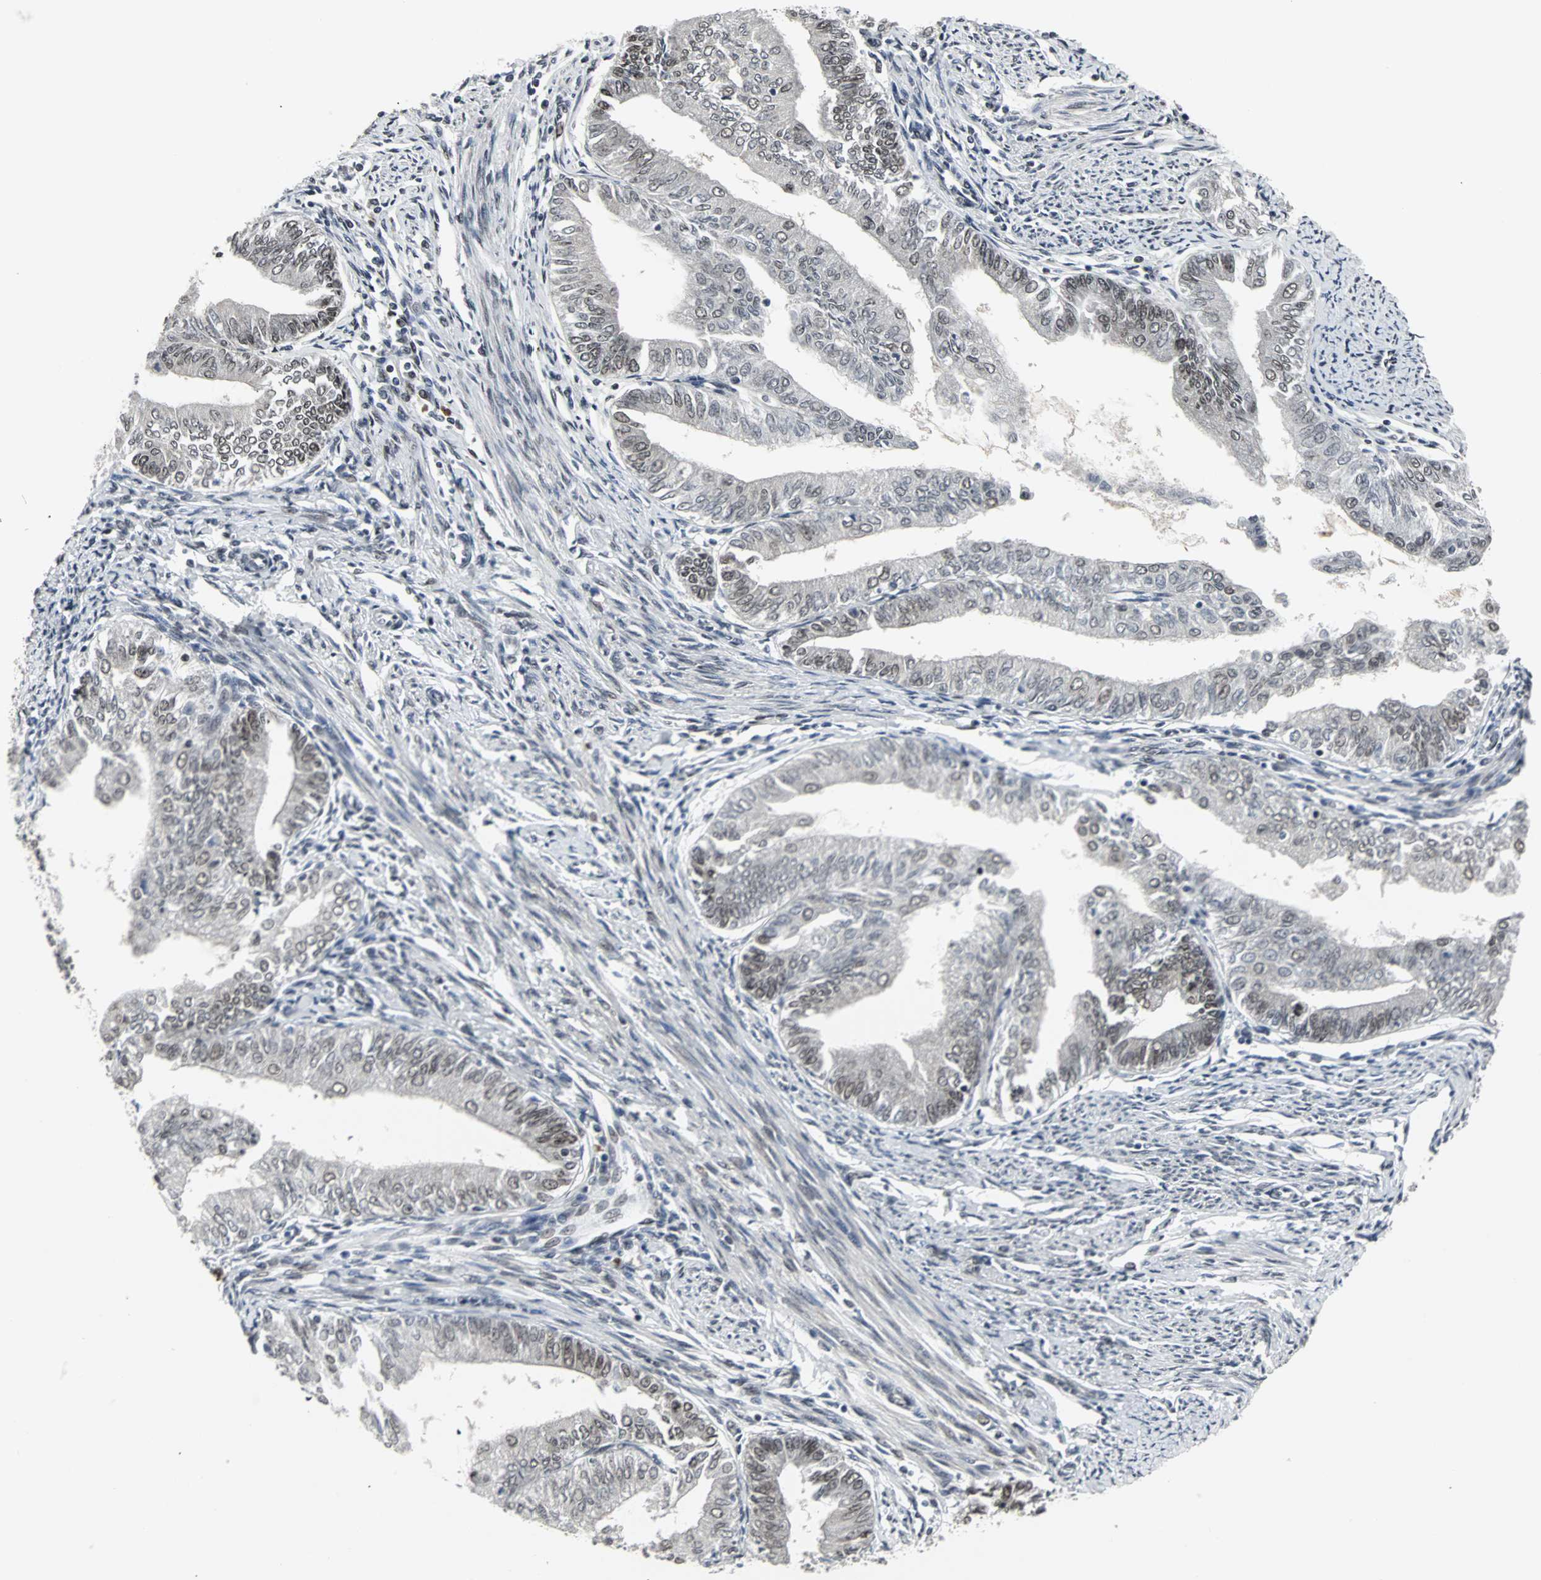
{"staining": {"intensity": "weak", "quantity": "25%-75%", "location": "nuclear"}, "tissue": "endometrial cancer", "cell_type": "Tumor cells", "image_type": "cancer", "snomed": [{"axis": "morphology", "description": "Adenocarcinoma, NOS"}, {"axis": "topography", "description": "Endometrium"}], "caption": "Human endometrial cancer stained with a brown dye displays weak nuclear positive positivity in approximately 25%-75% of tumor cells.", "gene": "PNKP", "patient": {"sex": "female", "age": 66}}